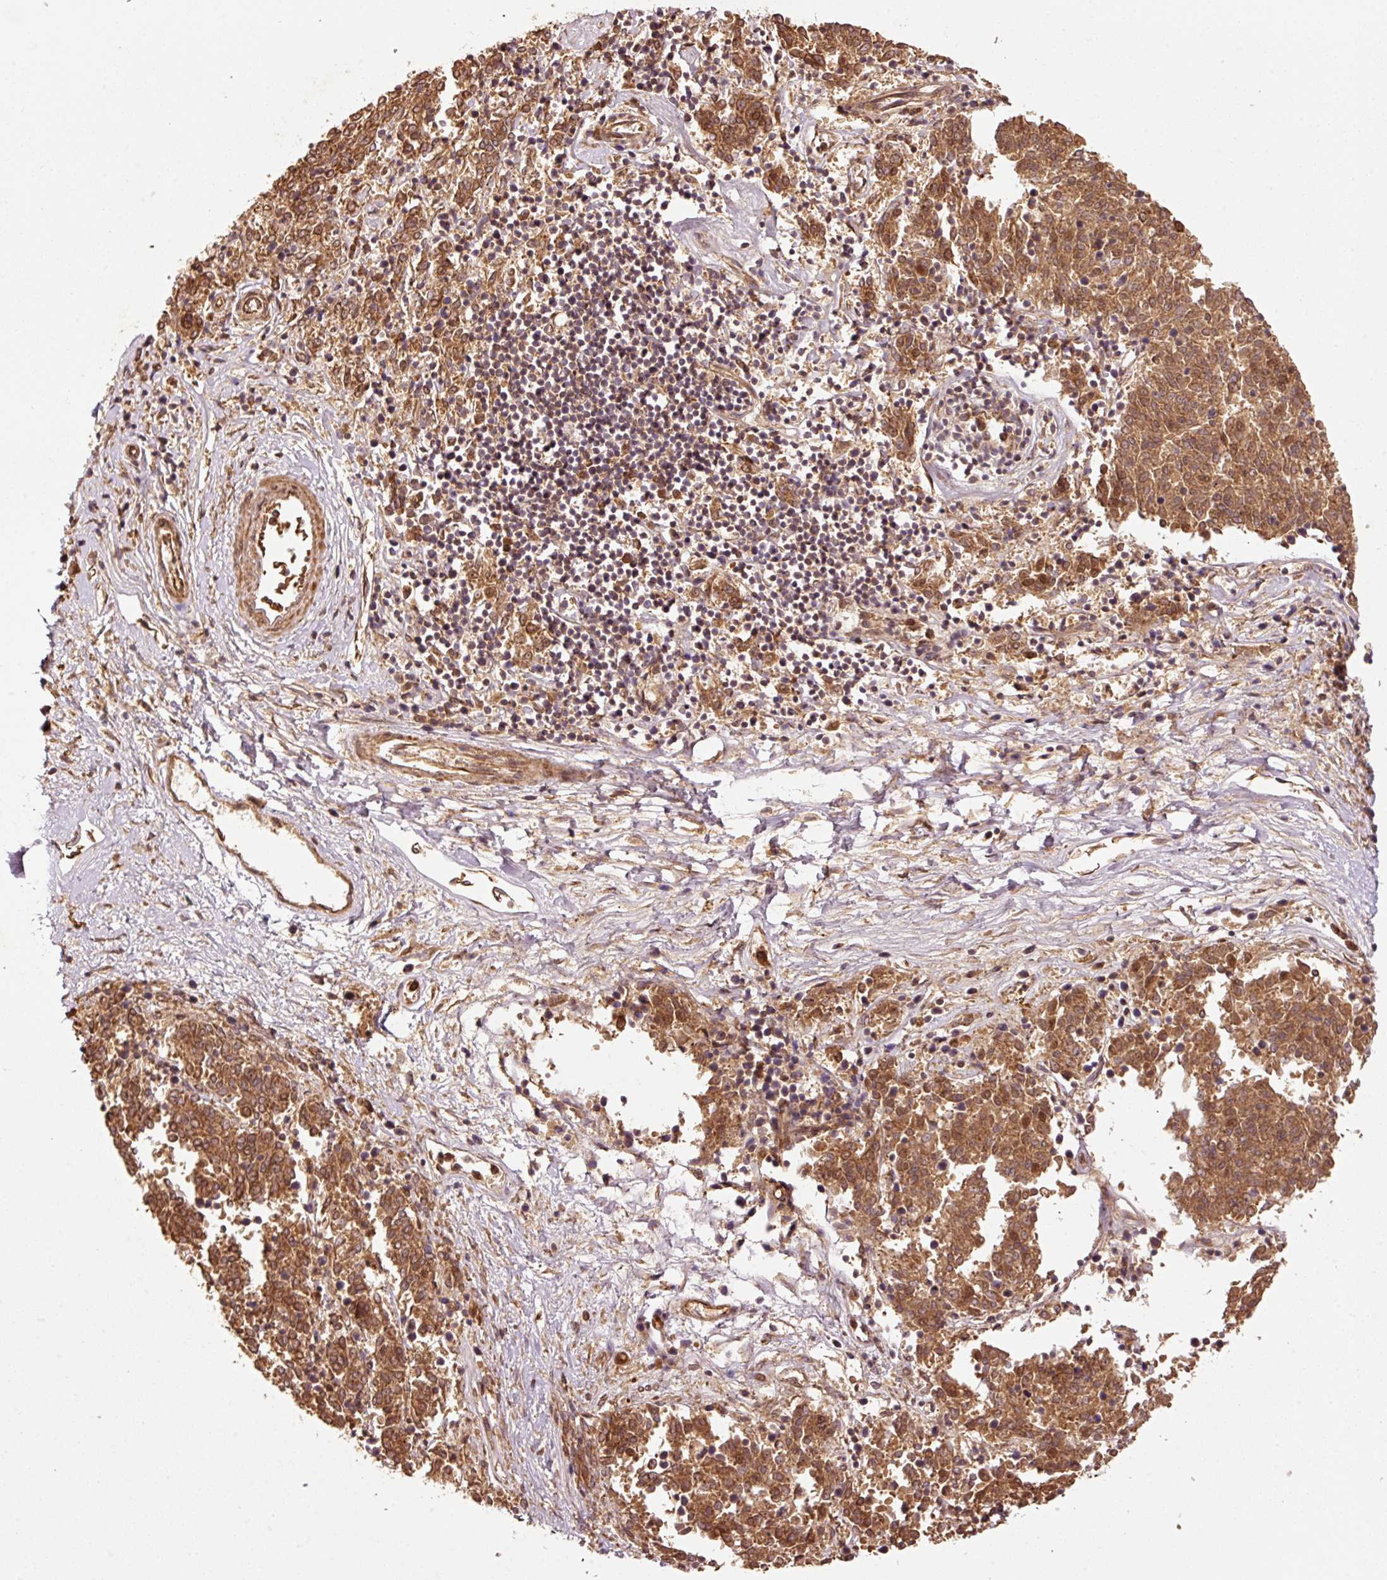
{"staining": {"intensity": "strong", "quantity": ">75%", "location": "cytoplasmic/membranous,nuclear"}, "tissue": "melanoma", "cell_type": "Tumor cells", "image_type": "cancer", "snomed": [{"axis": "morphology", "description": "Malignant melanoma, NOS"}, {"axis": "topography", "description": "Skin"}], "caption": "Protein positivity by IHC reveals strong cytoplasmic/membranous and nuclear expression in approximately >75% of tumor cells in malignant melanoma.", "gene": "OXER1", "patient": {"sex": "female", "age": 72}}